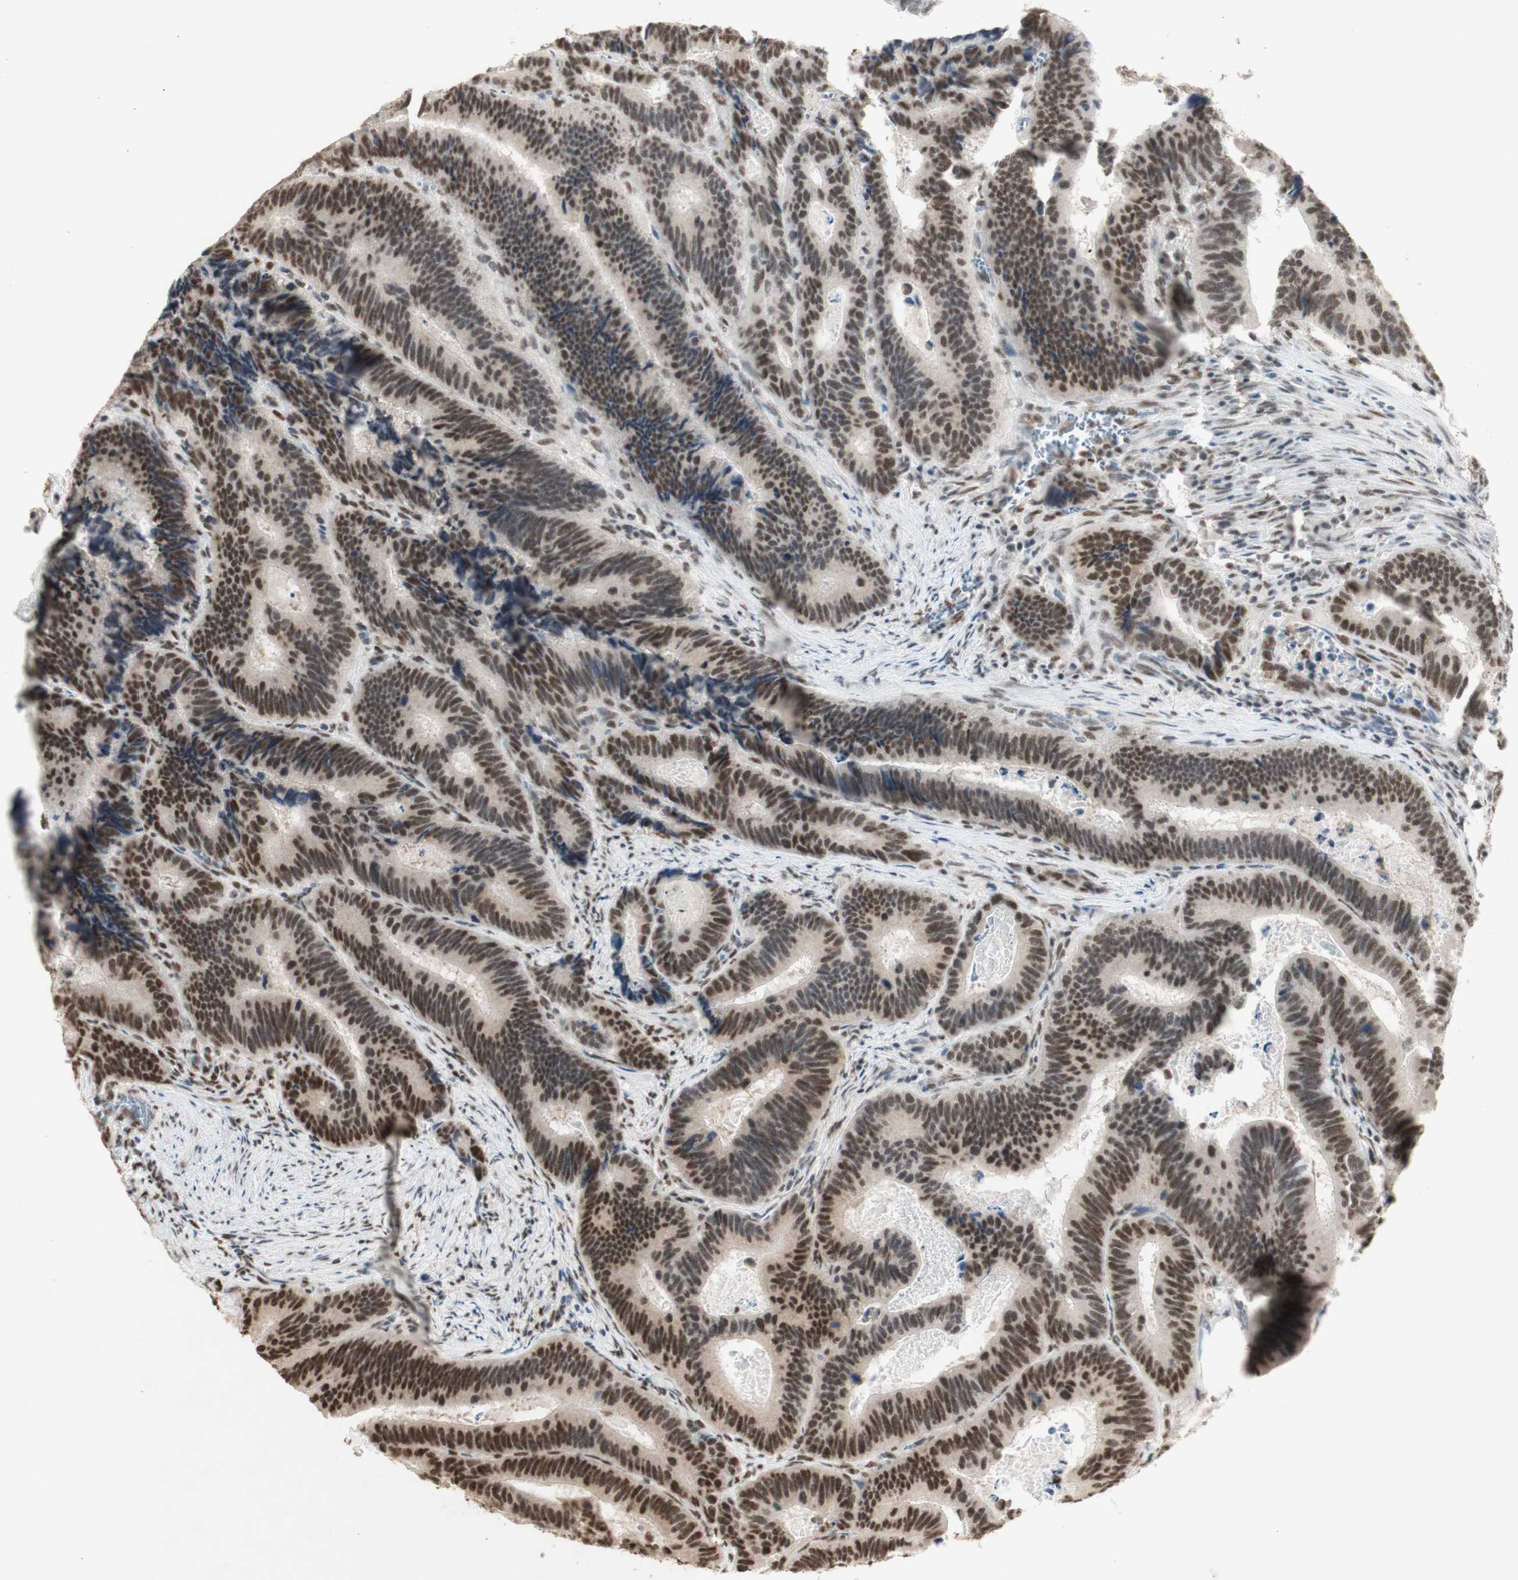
{"staining": {"intensity": "moderate", "quantity": ">75%", "location": "nuclear"}, "tissue": "colorectal cancer", "cell_type": "Tumor cells", "image_type": "cancer", "snomed": [{"axis": "morphology", "description": "Inflammation, NOS"}, {"axis": "morphology", "description": "Adenocarcinoma, NOS"}, {"axis": "topography", "description": "Colon"}], "caption": "Protein expression analysis of human colorectal adenocarcinoma reveals moderate nuclear positivity in about >75% of tumor cells.", "gene": "SNRPB", "patient": {"sex": "male", "age": 72}}